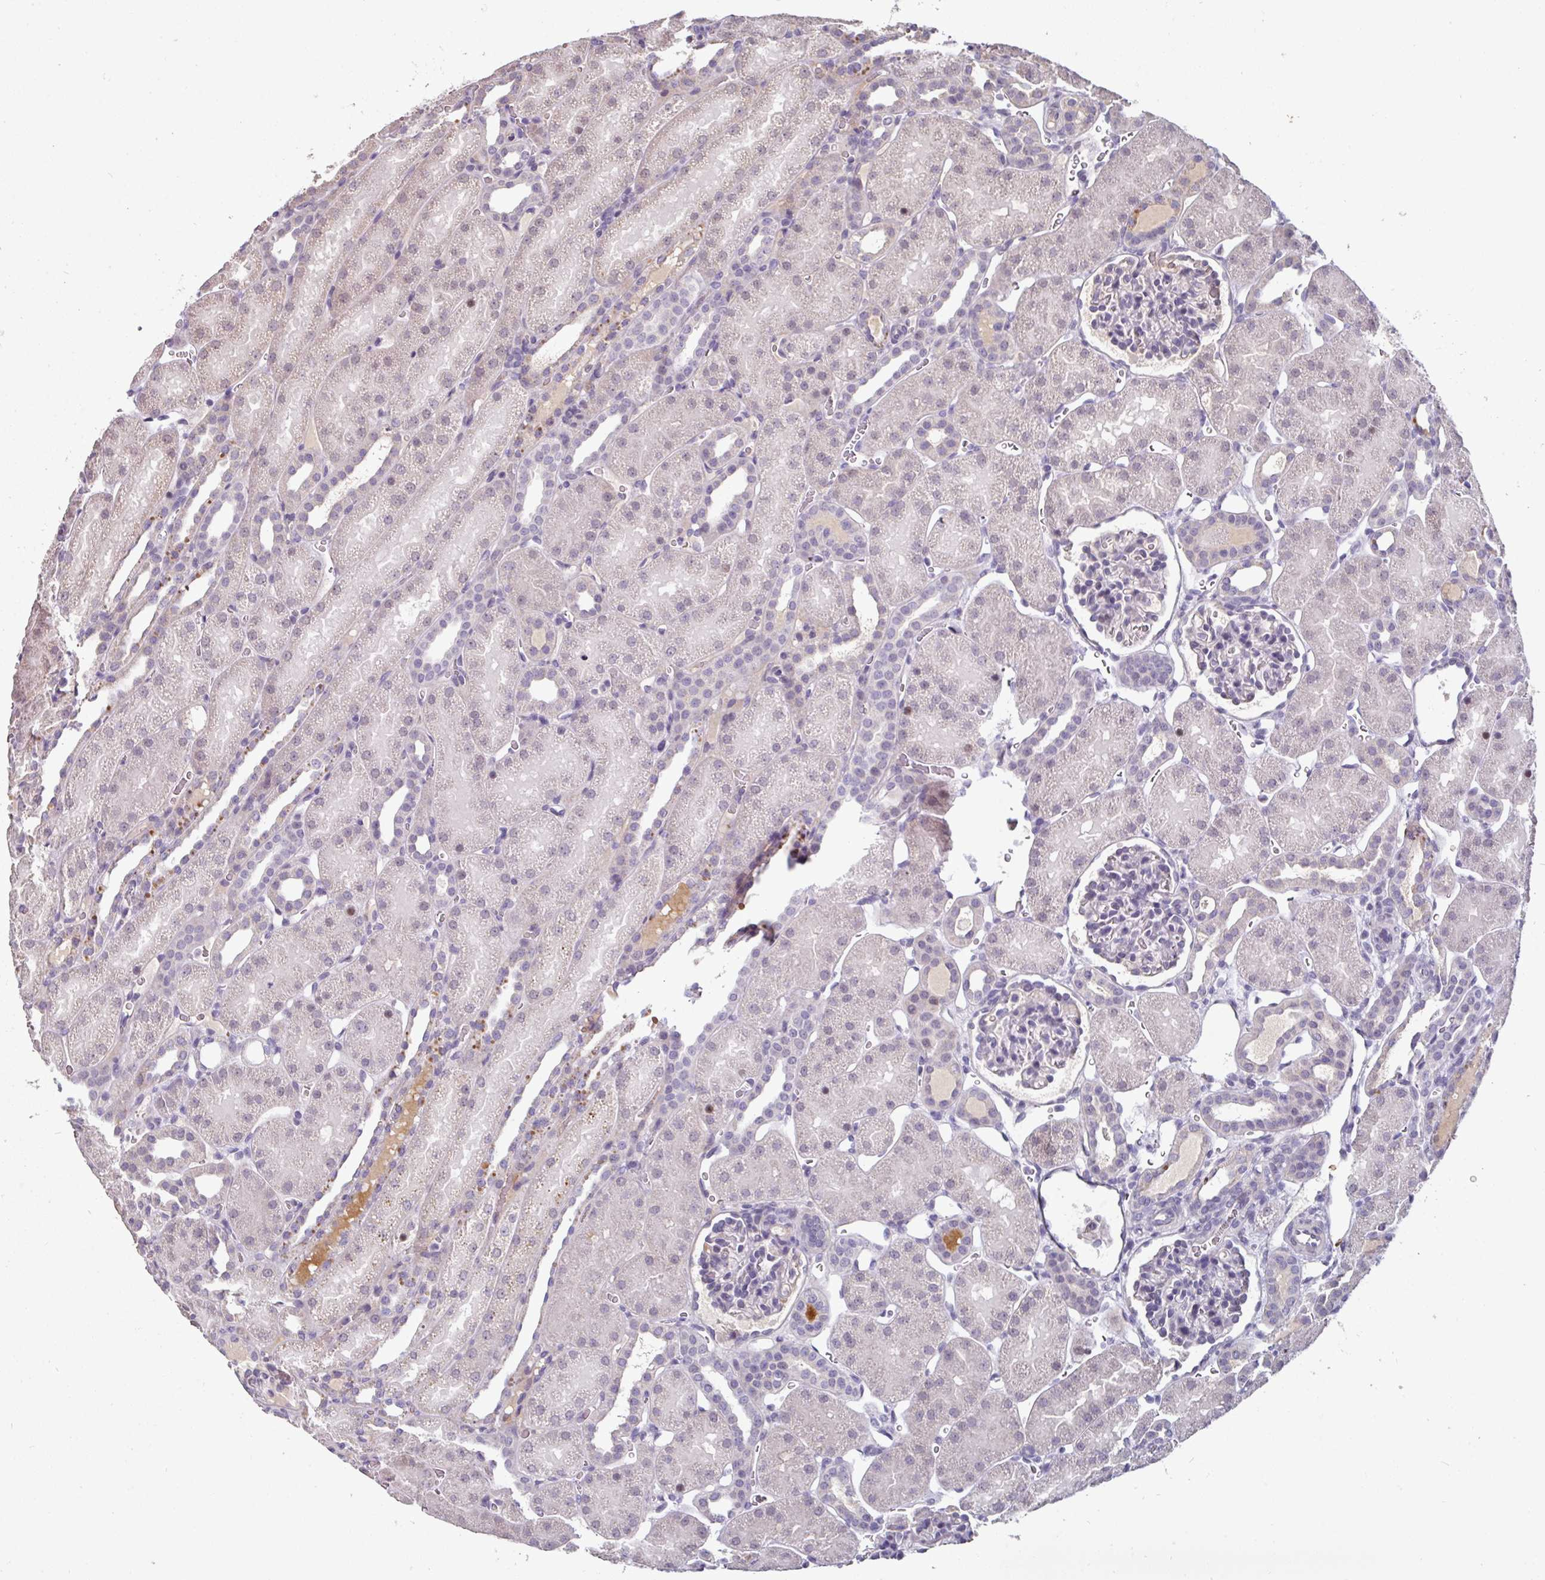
{"staining": {"intensity": "negative", "quantity": "none", "location": "none"}, "tissue": "kidney", "cell_type": "Cells in glomeruli", "image_type": "normal", "snomed": [{"axis": "morphology", "description": "Normal tissue, NOS"}, {"axis": "topography", "description": "Kidney"}], "caption": "Immunohistochemistry (IHC) of benign human kidney demonstrates no staining in cells in glomeruli. (Brightfield microscopy of DAB (3,3'-diaminobenzidine) immunohistochemistry at high magnification).", "gene": "SIDT2", "patient": {"sex": "male", "age": 2}}